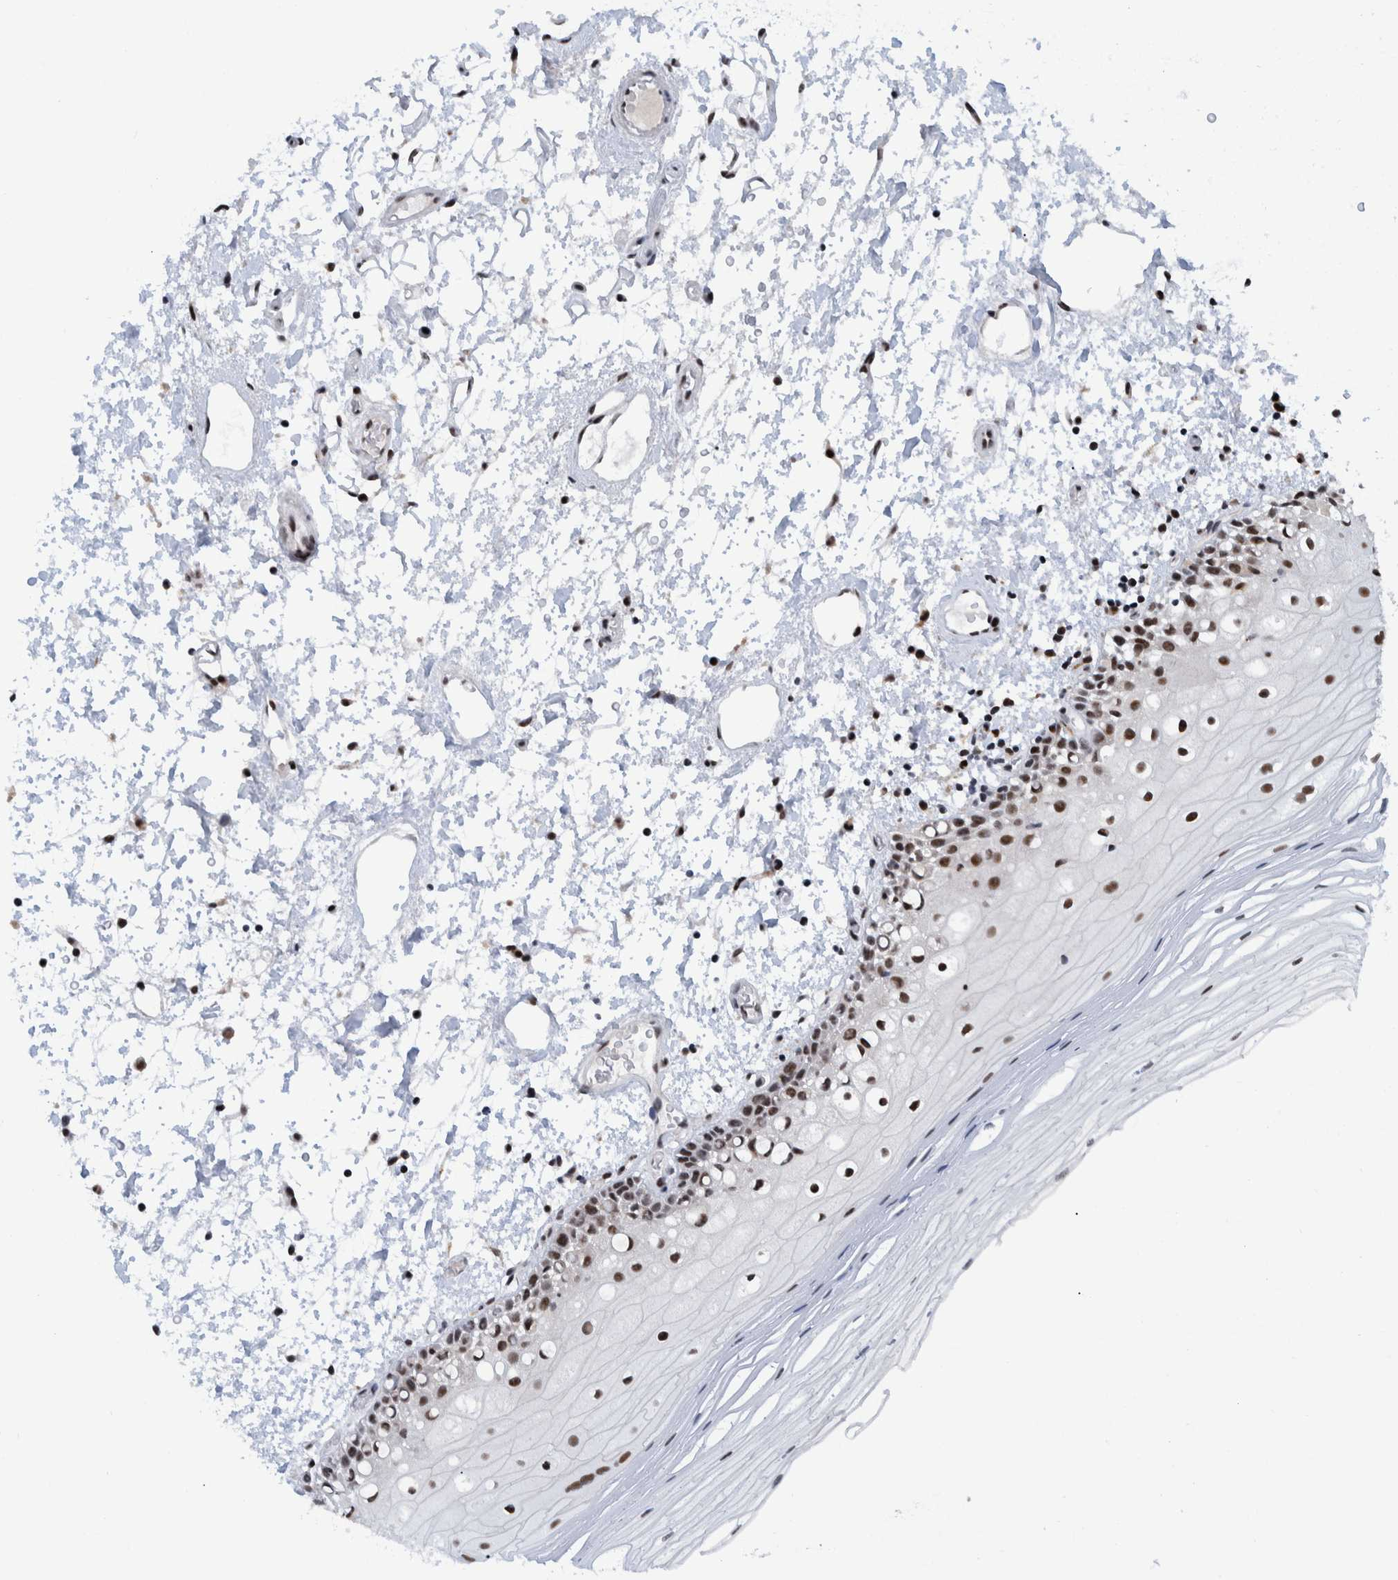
{"staining": {"intensity": "strong", "quantity": ">75%", "location": "nuclear"}, "tissue": "oral mucosa", "cell_type": "Squamous epithelial cells", "image_type": "normal", "snomed": [{"axis": "morphology", "description": "Normal tissue, NOS"}, {"axis": "topography", "description": "Oral tissue"}], "caption": "Protein positivity by IHC demonstrates strong nuclear expression in approximately >75% of squamous epithelial cells in normal oral mucosa. Immunohistochemistry (ihc) stains the protein in brown and the nuclei are stained blue.", "gene": "EFTUD2", "patient": {"sex": "male", "age": 52}}